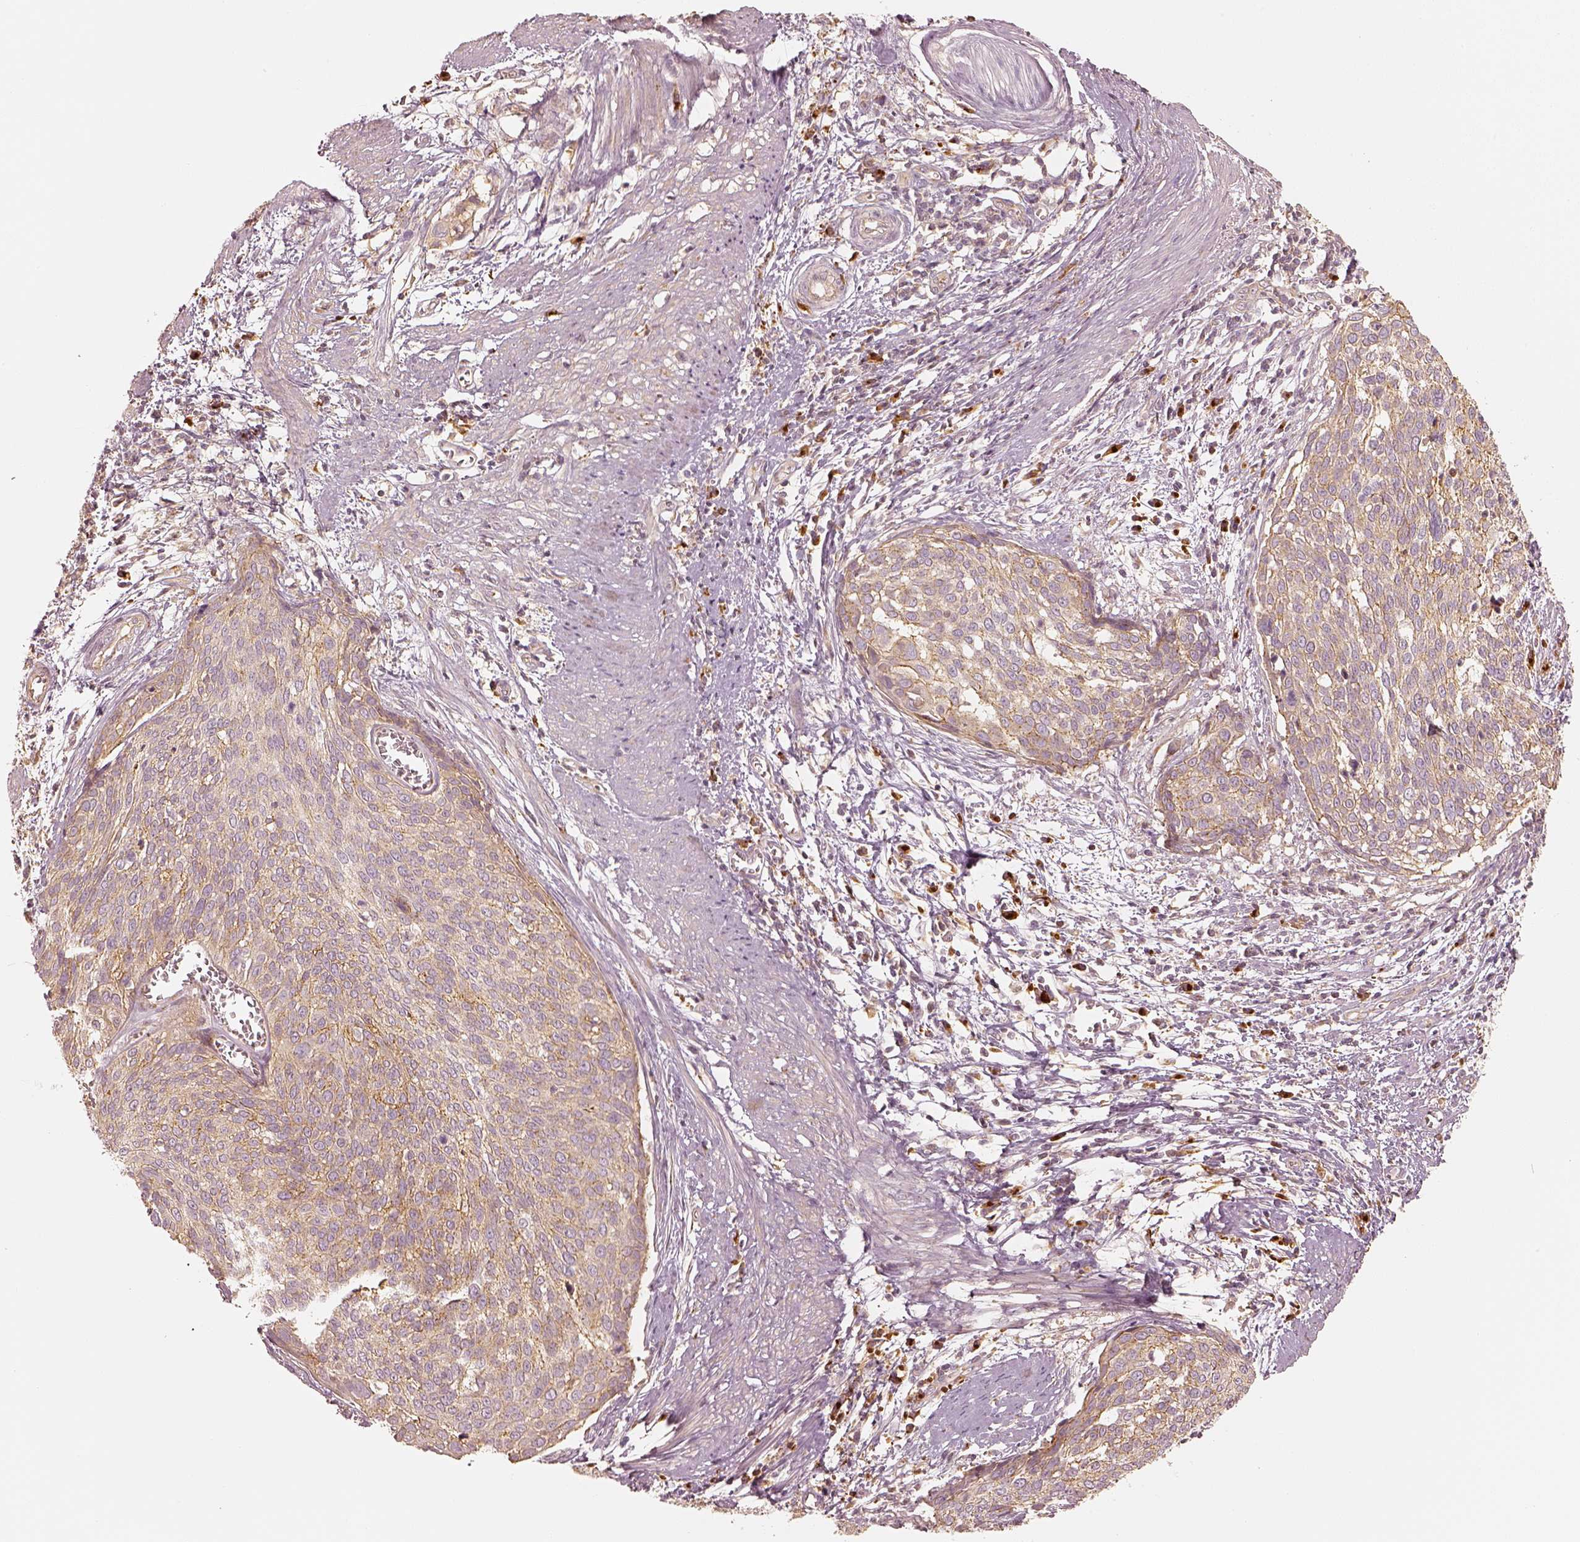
{"staining": {"intensity": "weak", "quantity": "25%-75%", "location": "cytoplasmic/membranous"}, "tissue": "cervical cancer", "cell_type": "Tumor cells", "image_type": "cancer", "snomed": [{"axis": "morphology", "description": "Squamous cell carcinoma, NOS"}, {"axis": "topography", "description": "Cervix"}], "caption": "A brown stain shows weak cytoplasmic/membranous expression of a protein in human cervical cancer (squamous cell carcinoma) tumor cells. (Brightfield microscopy of DAB IHC at high magnification).", "gene": "GORASP2", "patient": {"sex": "female", "age": 39}}